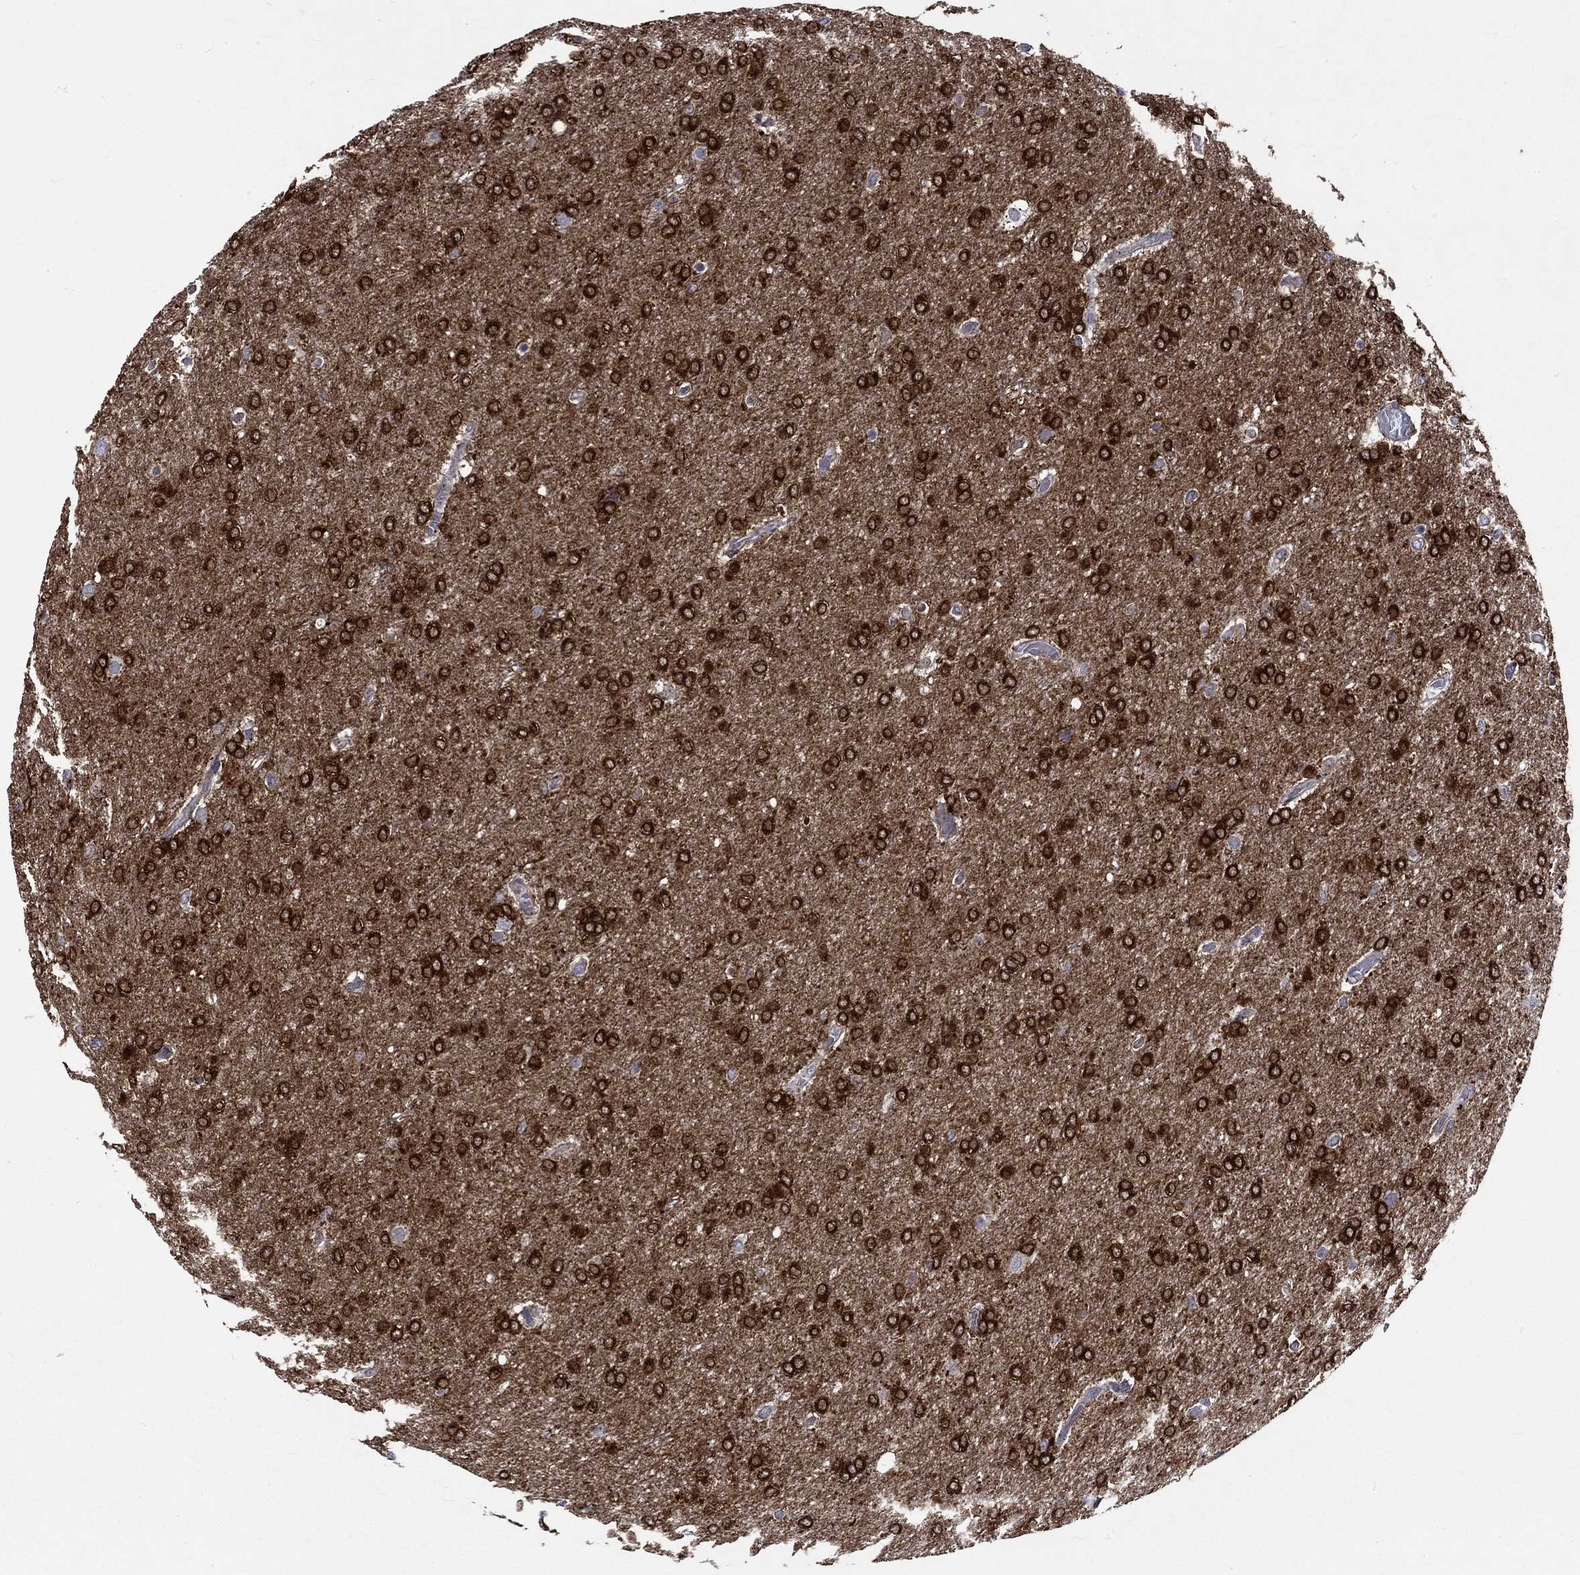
{"staining": {"intensity": "strong", "quantity": ">75%", "location": "cytoplasmic/membranous"}, "tissue": "glioma", "cell_type": "Tumor cells", "image_type": "cancer", "snomed": [{"axis": "morphology", "description": "Glioma, malignant, High grade"}, {"axis": "topography", "description": "Brain"}], "caption": "Protein staining of glioma tissue exhibits strong cytoplasmic/membranous positivity in approximately >75% of tumor cells.", "gene": "CRYAB", "patient": {"sex": "female", "age": 61}}